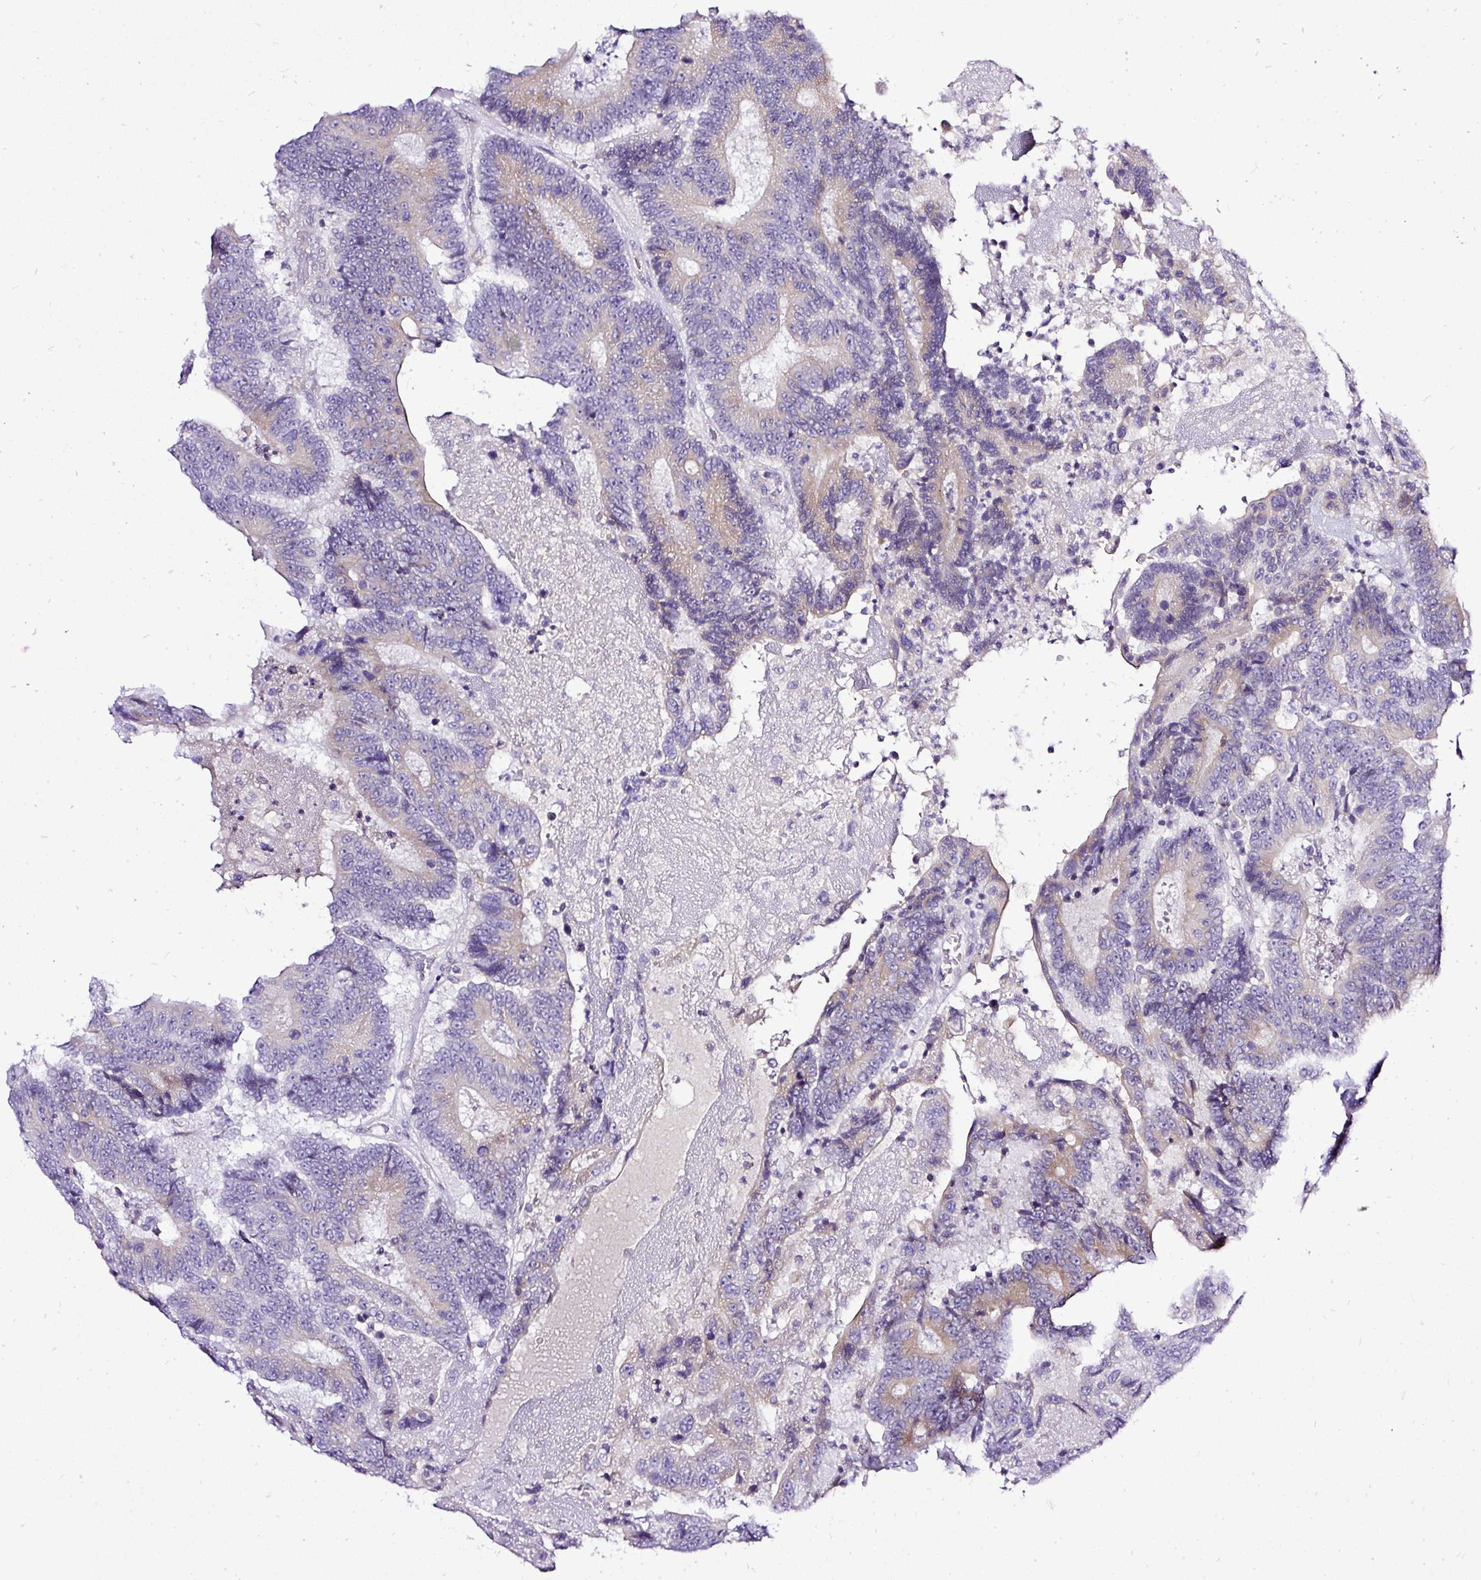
{"staining": {"intensity": "weak", "quantity": "<25%", "location": "cytoplasmic/membranous"}, "tissue": "colorectal cancer", "cell_type": "Tumor cells", "image_type": "cancer", "snomed": [{"axis": "morphology", "description": "Adenocarcinoma, NOS"}, {"axis": "topography", "description": "Colon"}], "caption": "The histopathology image shows no significant expression in tumor cells of colorectal cancer (adenocarcinoma). (Brightfield microscopy of DAB (3,3'-diaminobenzidine) immunohistochemistry at high magnification).", "gene": "AMFR", "patient": {"sex": "male", "age": 83}}